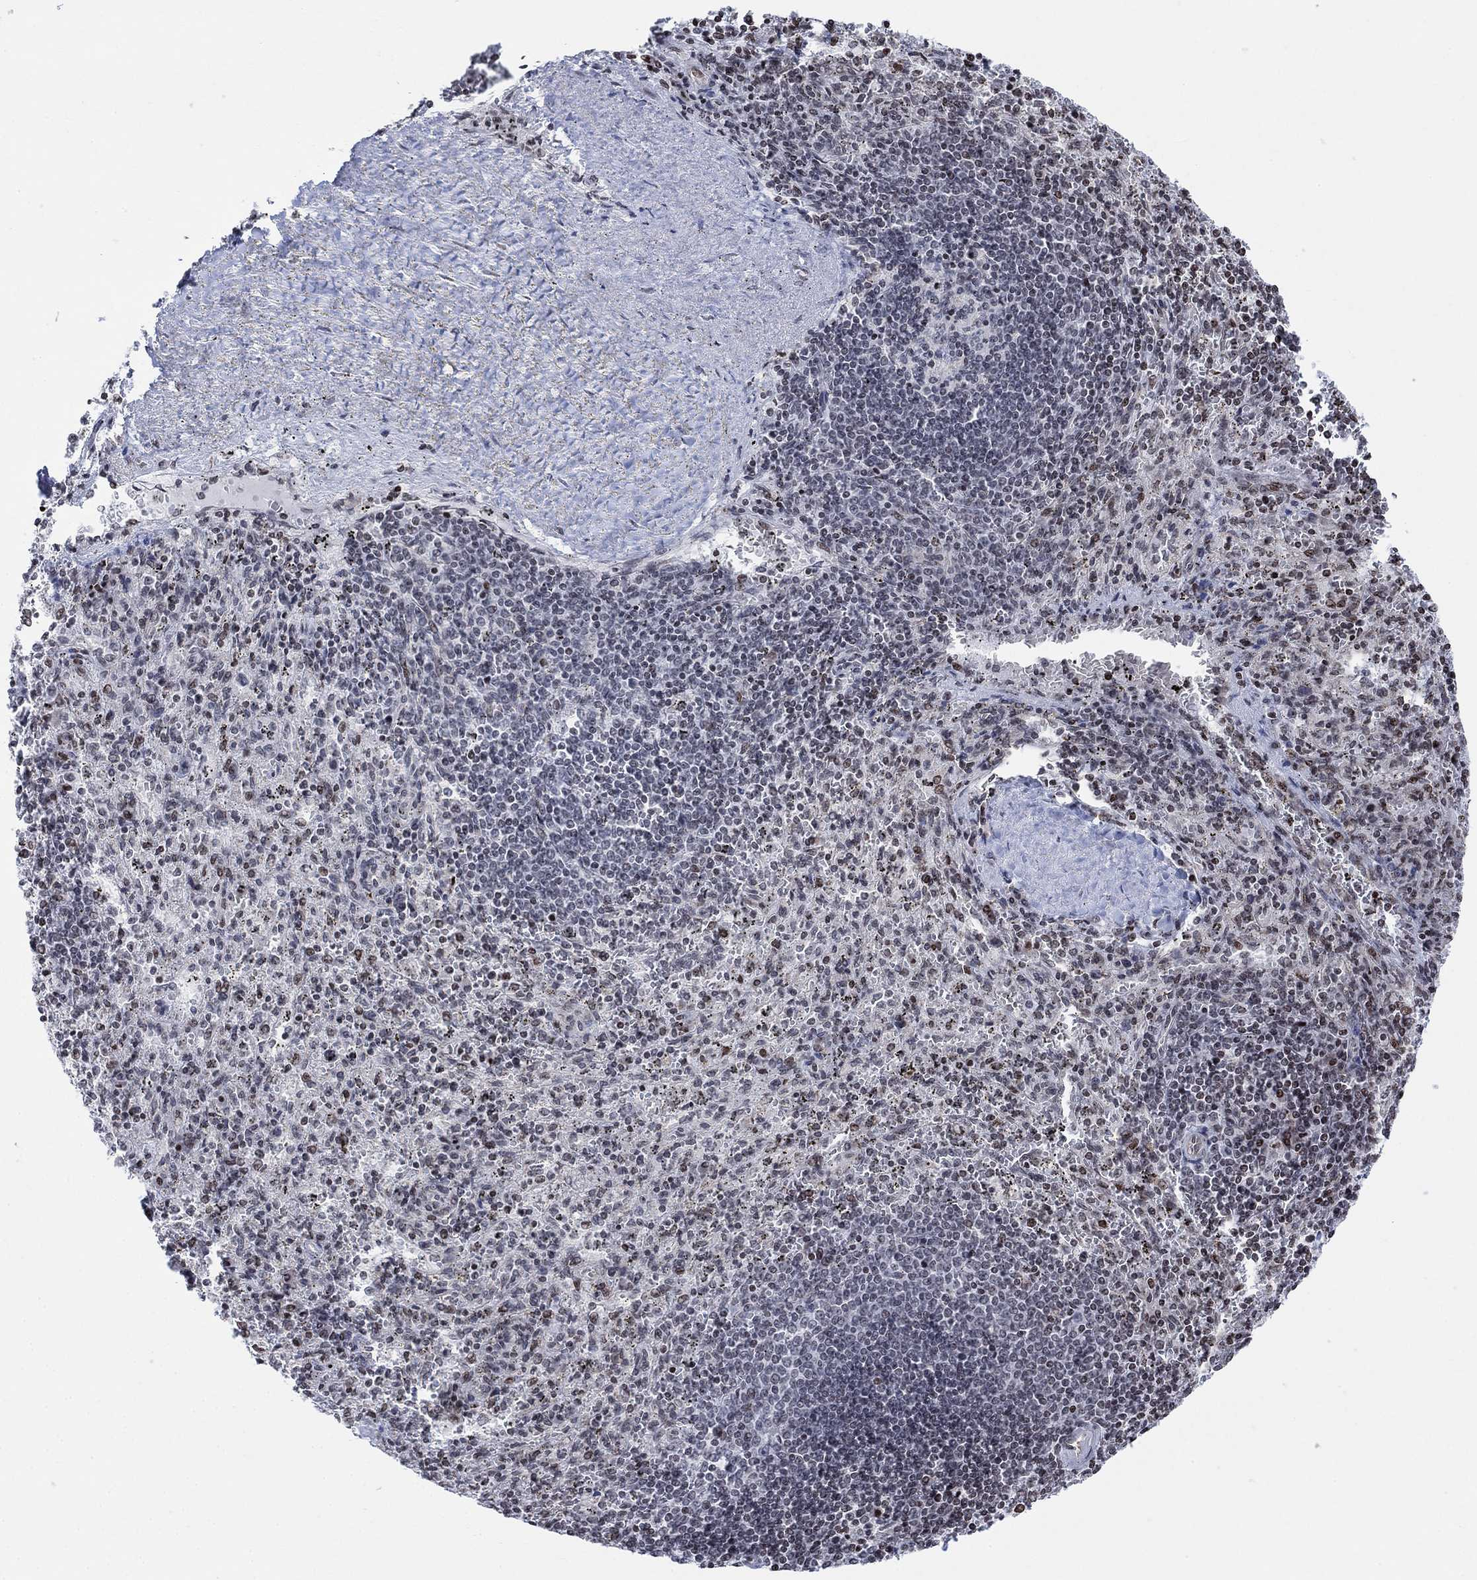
{"staining": {"intensity": "negative", "quantity": "none", "location": "none"}, "tissue": "spleen", "cell_type": "Cells in red pulp", "image_type": "normal", "snomed": [{"axis": "morphology", "description": "Normal tissue, NOS"}, {"axis": "topography", "description": "Spleen"}], "caption": "Cells in red pulp show no significant protein expression in normal spleen.", "gene": "ABHD14A", "patient": {"sex": "male", "age": 57}}